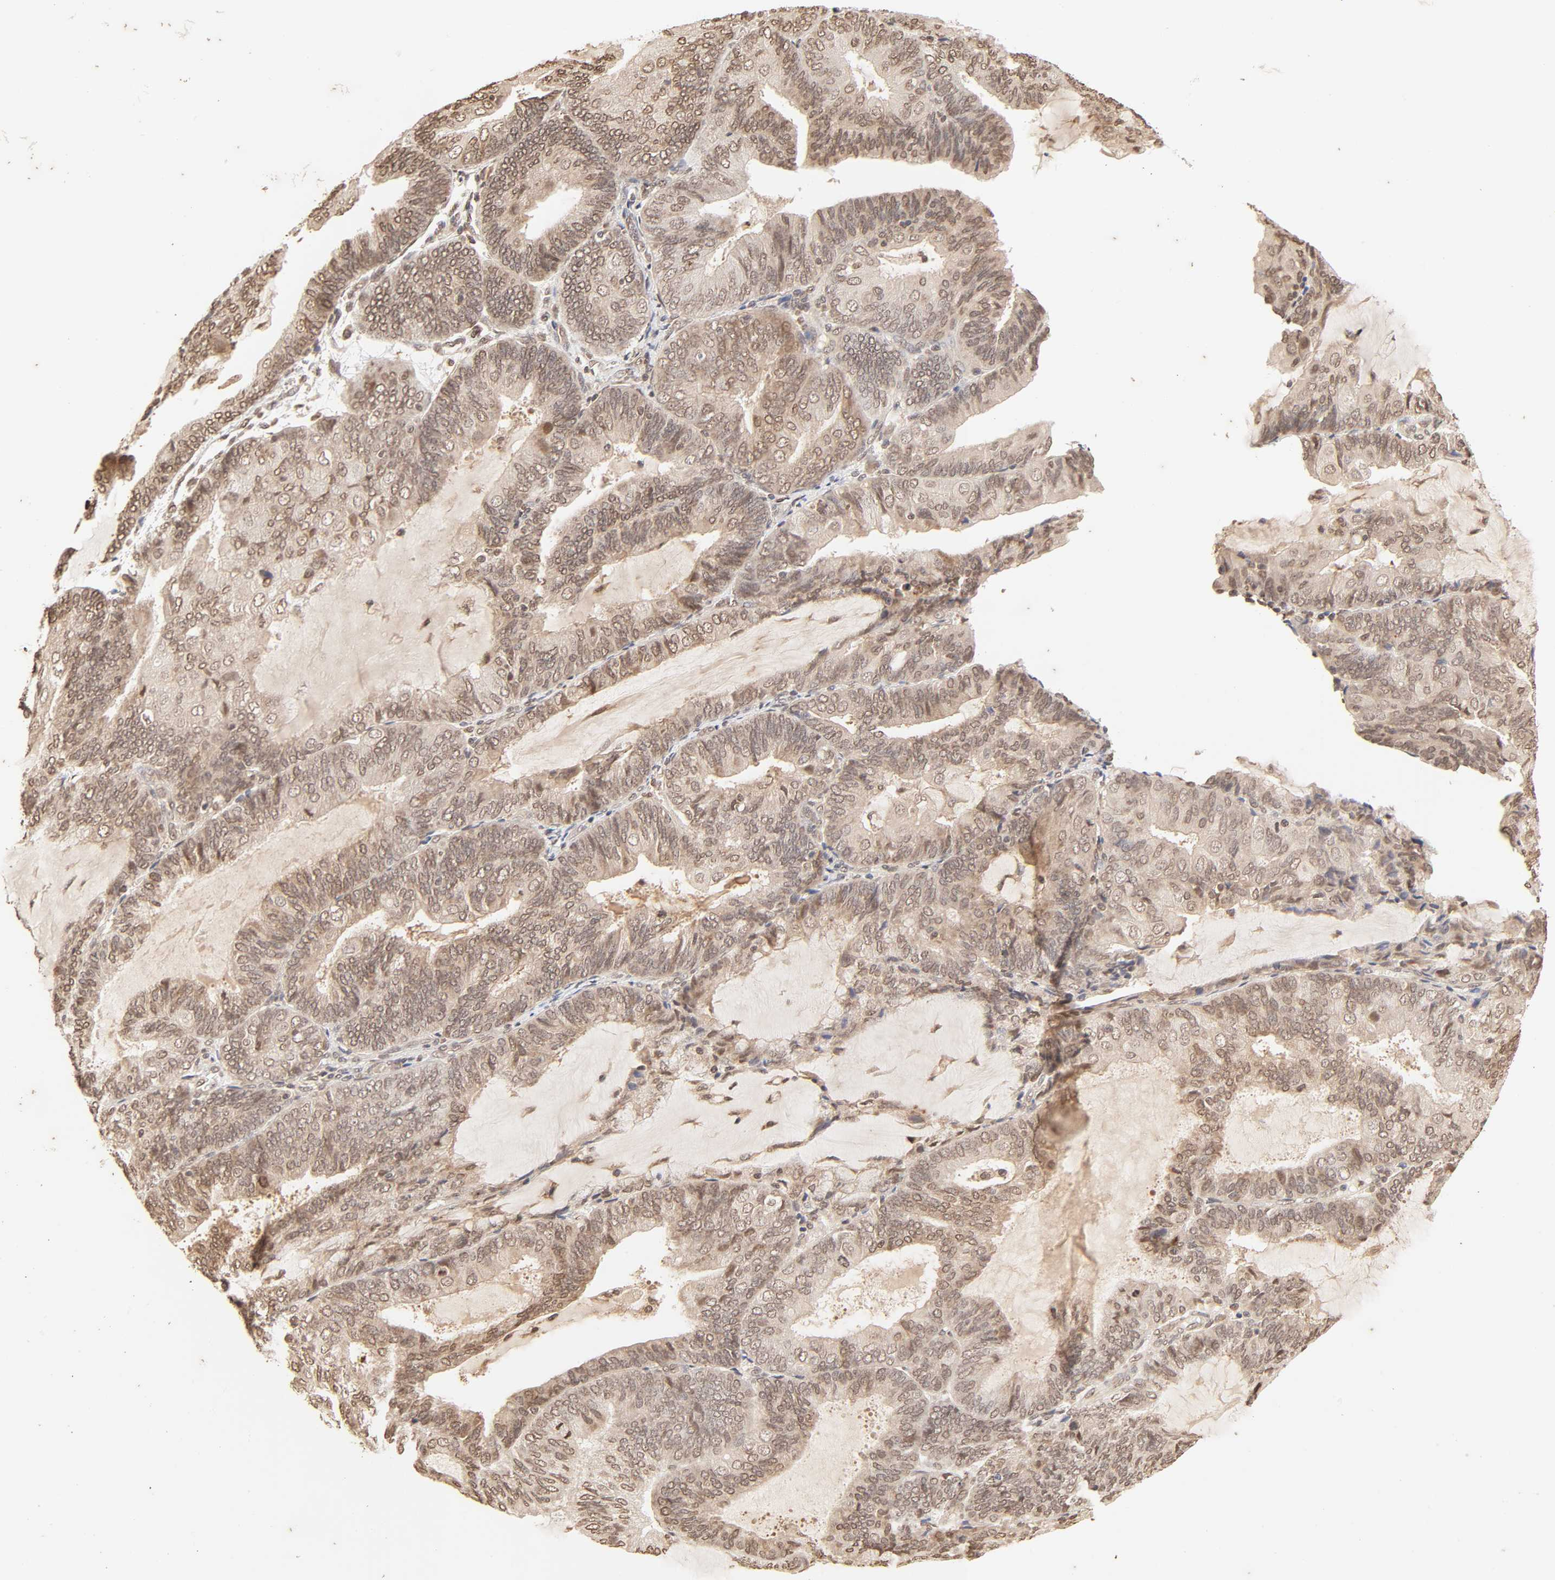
{"staining": {"intensity": "moderate", "quantity": ">75%", "location": "cytoplasmic/membranous,nuclear"}, "tissue": "endometrial cancer", "cell_type": "Tumor cells", "image_type": "cancer", "snomed": [{"axis": "morphology", "description": "Adenocarcinoma, NOS"}, {"axis": "topography", "description": "Endometrium"}], "caption": "Endometrial adenocarcinoma stained with DAB (3,3'-diaminobenzidine) immunohistochemistry (IHC) reveals medium levels of moderate cytoplasmic/membranous and nuclear positivity in approximately >75% of tumor cells. The staining was performed using DAB, with brown indicating positive protein expression. Nuclei are stained blue with hematoxylin.", "gene": "TBL1X", "patient": {"sex": "female", "age": 81}}